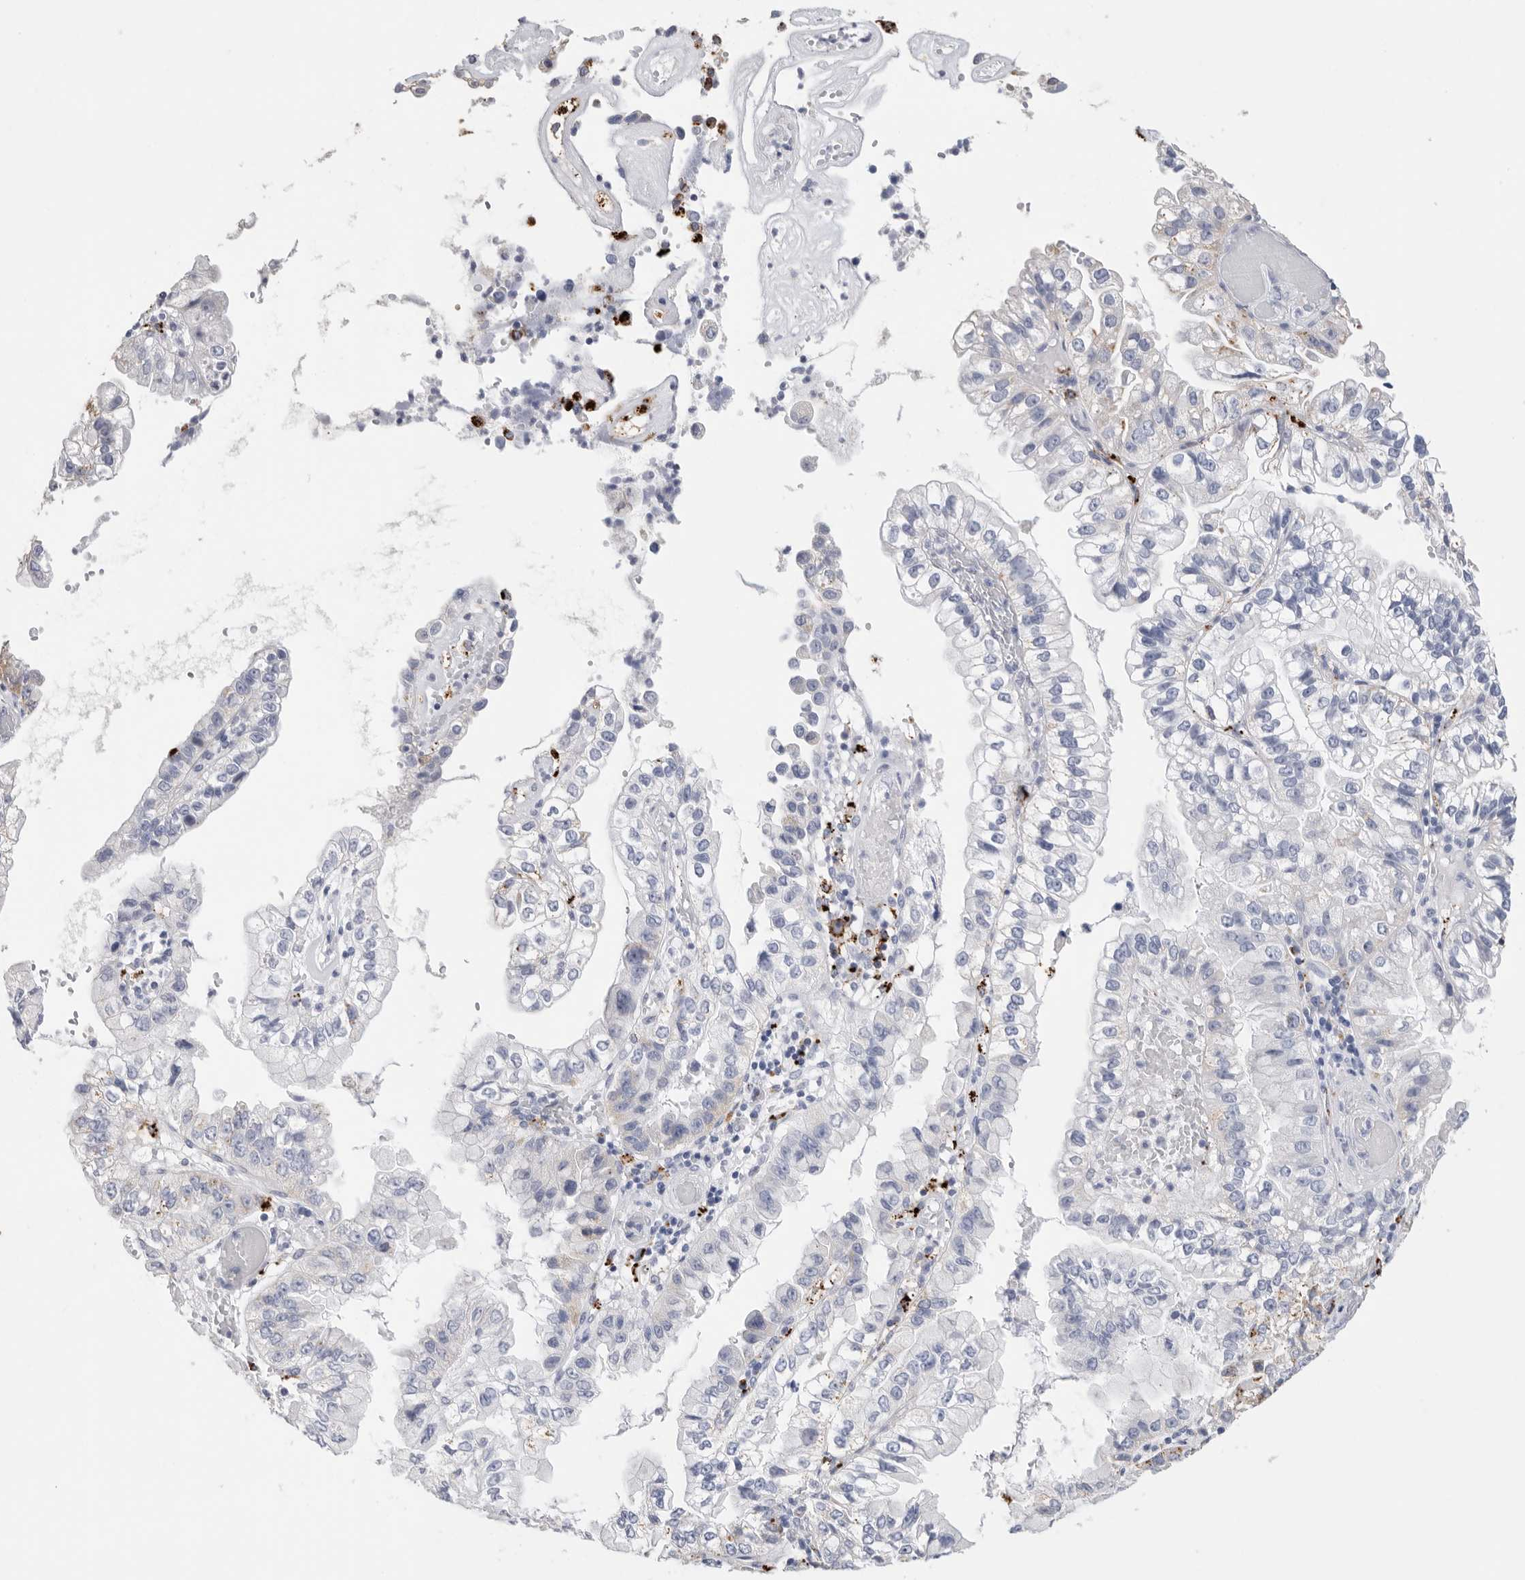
{"staining": {"intensity": "moderate", "quantity": "25%-75%", "location": "cytoplasmic/membranous"}, "tissue": "liver cancer", "cell_type": "Tumor cells", "image_type": "cancer", "snomed": [{"axis": "morphology", "description": "Cholangiocarcinoma"}, {"axis": "topography", "description": "Liver"}], "caption": "Protein staining by IHC exhibits moderate cytoplasmic/membranous expression in about 25%-75% of tumor cells in liver cancer. The protein of interest is stained brown, and the nuclei are stained in blue (DAB (3,3'-diaminobenzidine) IHC with brightfield microscopy, high magnification).", "gene": "GGH", "patient": {"sex": "female", "age": 79}}